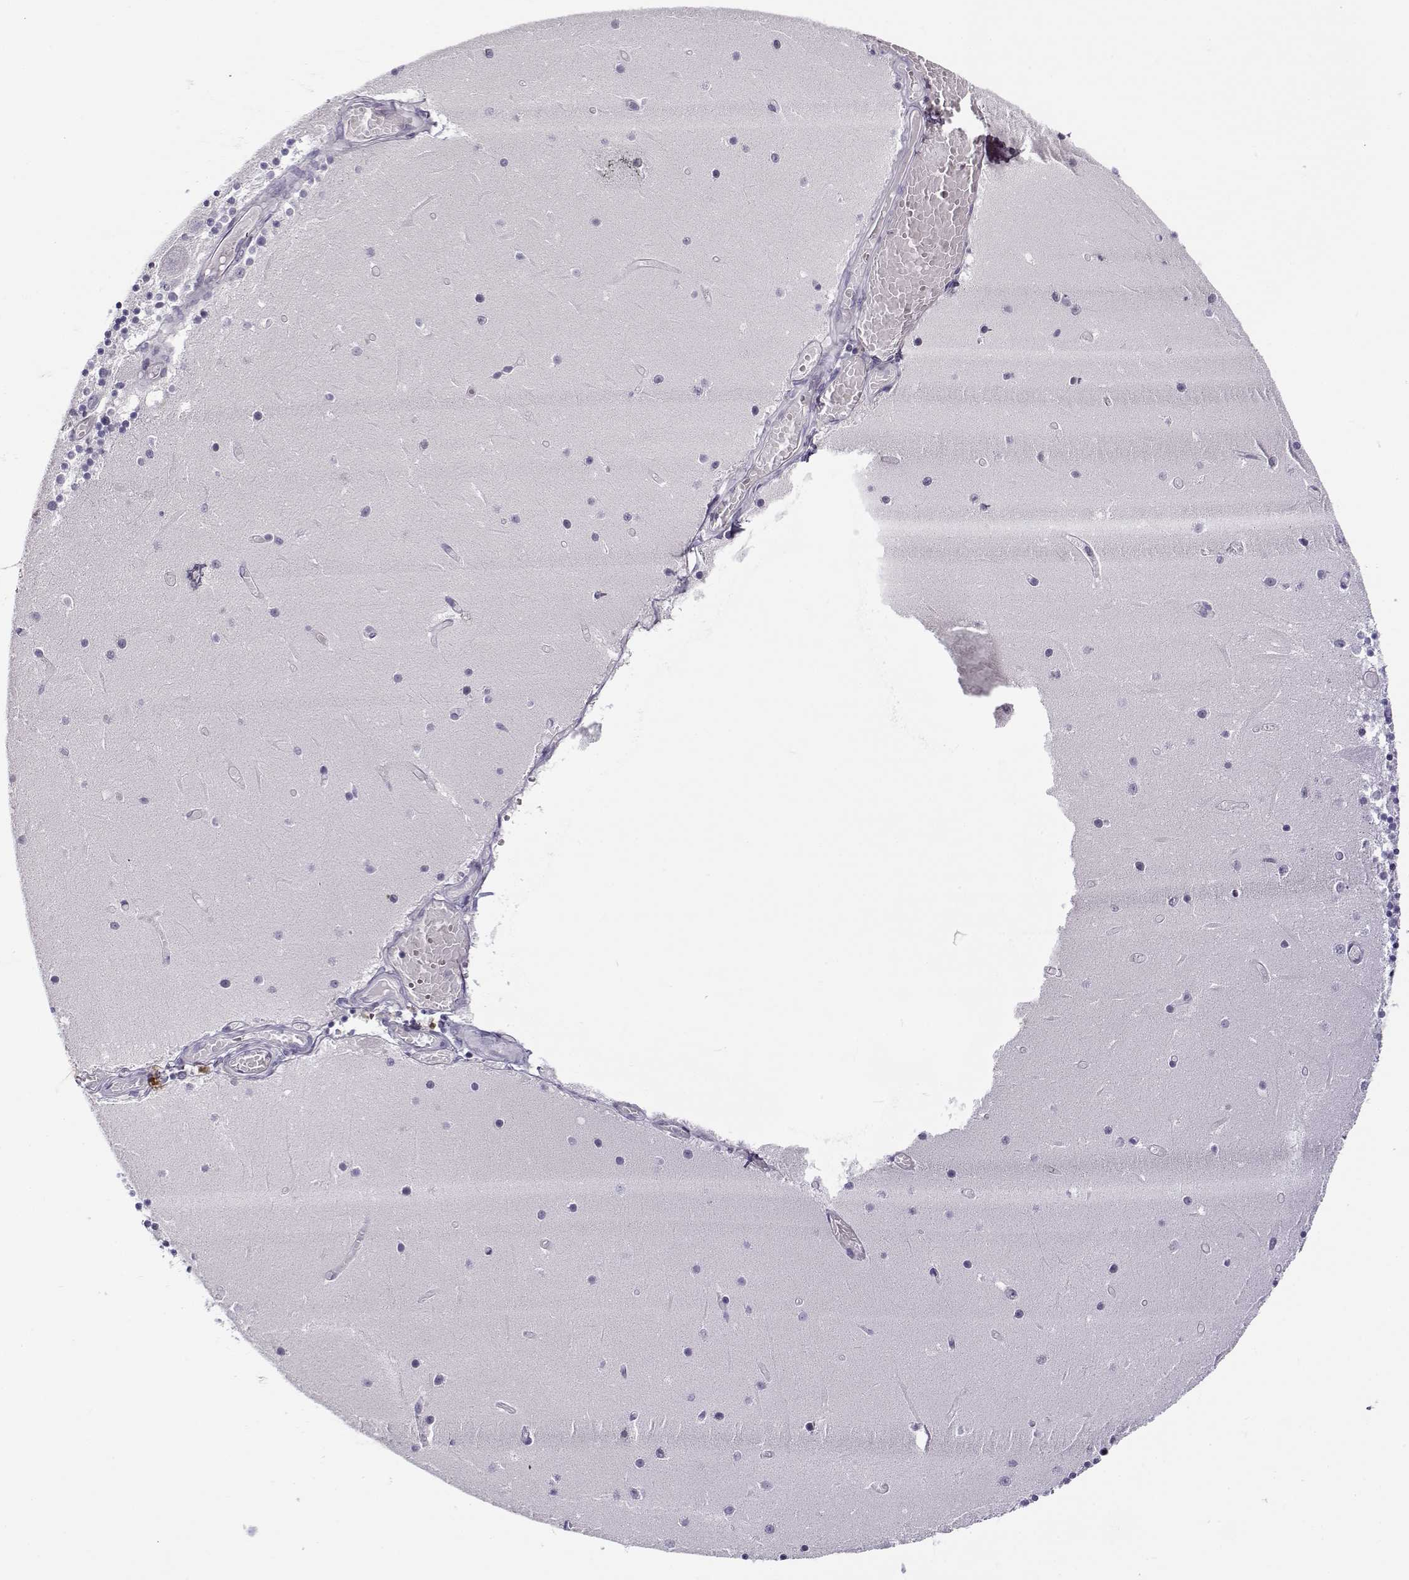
{"staining": {"intensity": "negative", "quantity": "none", "location": "none"}, "tissue": "cerebellum", "cell_type": "Cells in granular layer", "image_type": "normal", "snomed": [{"axis": "morphology", "description": "Normal tissue, NOS"}, {"axis": "topography", "description": "Cerebellum"}], "caption": "Protein analysis of benign cerebellum reveals no significant staining in cells in granular layer. The staining was performed using DAB (3,3'-diaminobenzidine) to visualize the protein expression in brown, while the nuclei were stained in blue with hematoxylin (Magnification: 20x).", "gene": "GTSF1L", "patient": {"sex": "female", "age": 28}}